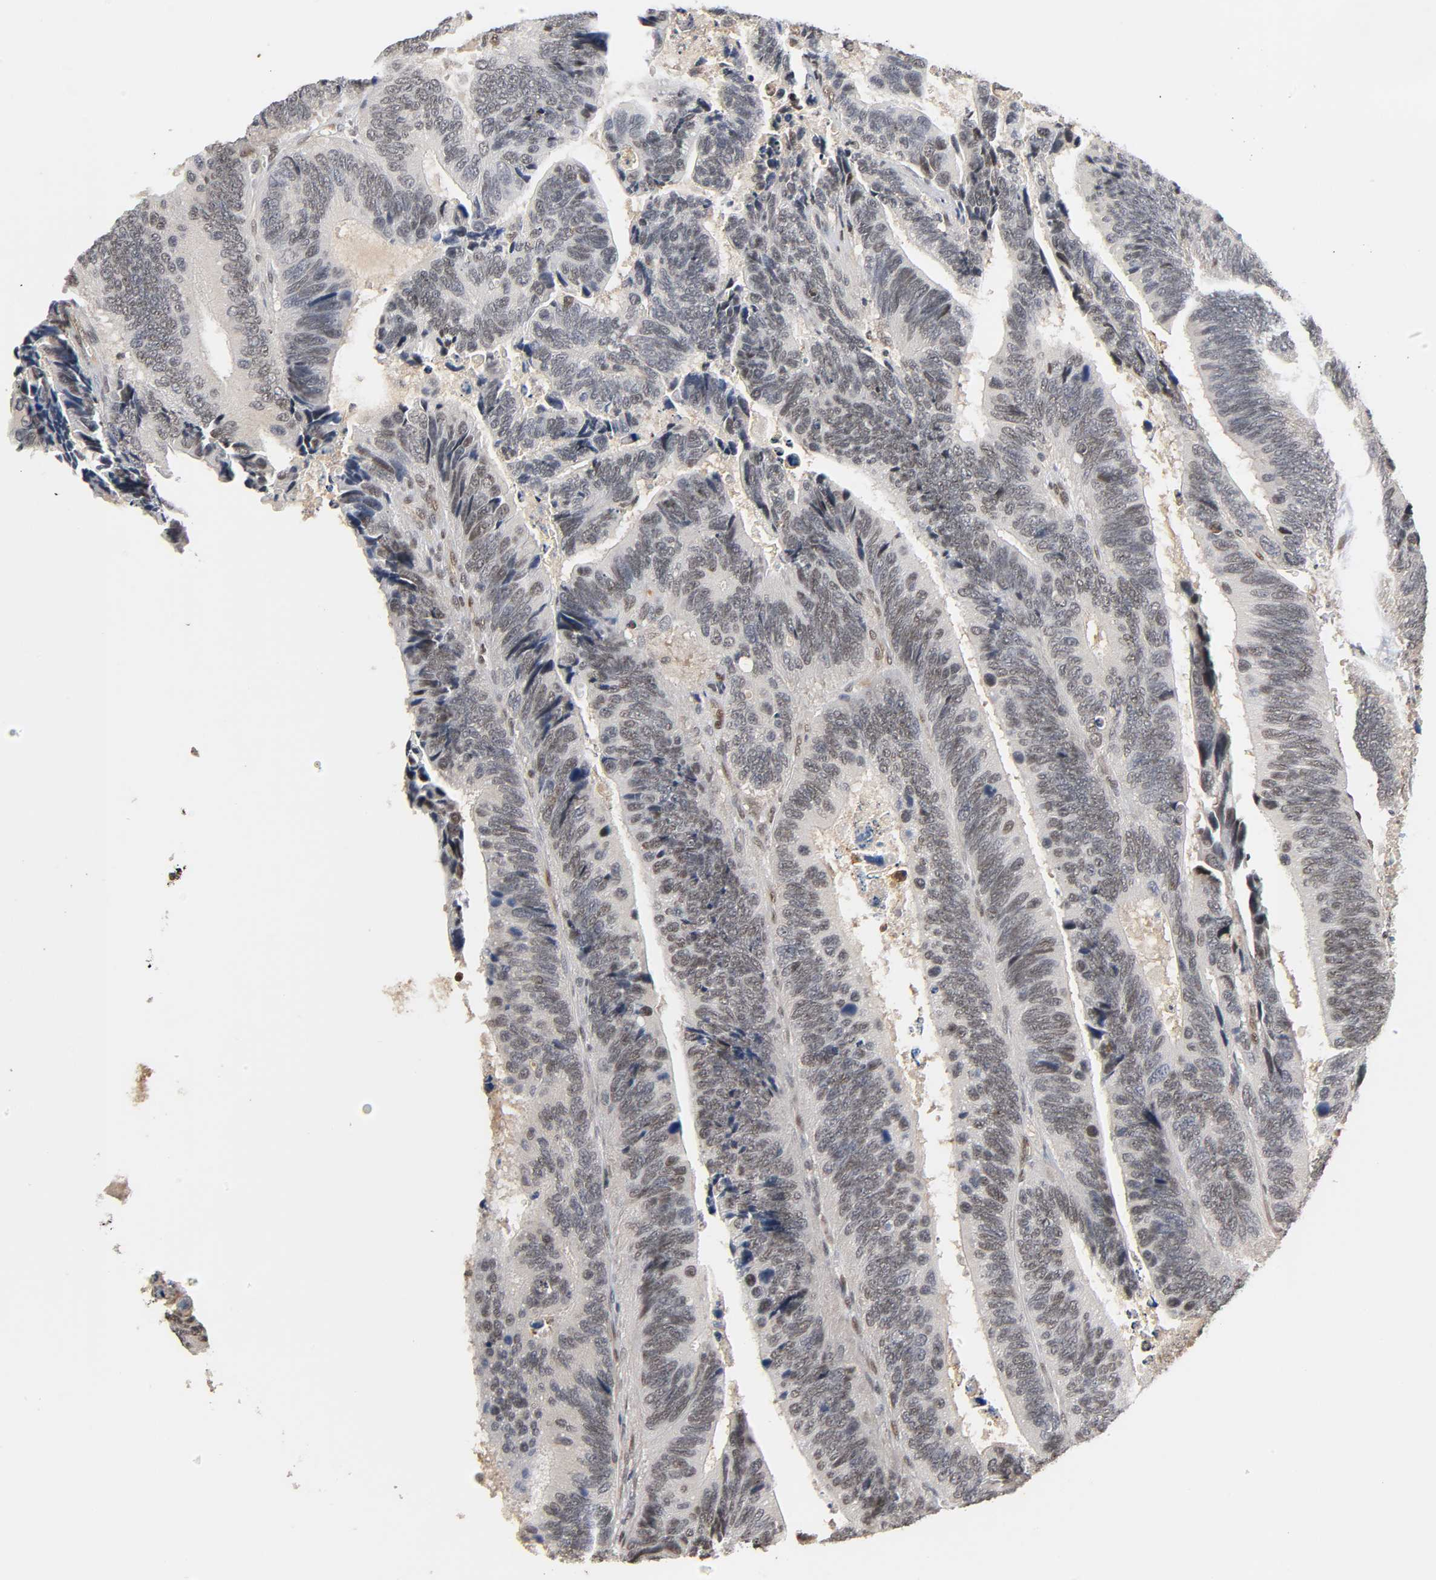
{"staining": {"intensity": "weak", "quantity": "<25%", "location": "nuclear"}, "tissue": "colorectal cancer", "cell_type": "Tumor cells", "image_type": "cancer", "snomed": [{"axis": "morphology", "description": "Adenocarcinoma, NOS"}, {"axis": "topography", "description": "Colon"}], "caption": "Immunohistochemistry (IHC) of adenocarcinoma (colorectal) demonstrates no expression in tumor cells.", "gene": "UBC", "patient": {"sex": "male", "age": 72}}